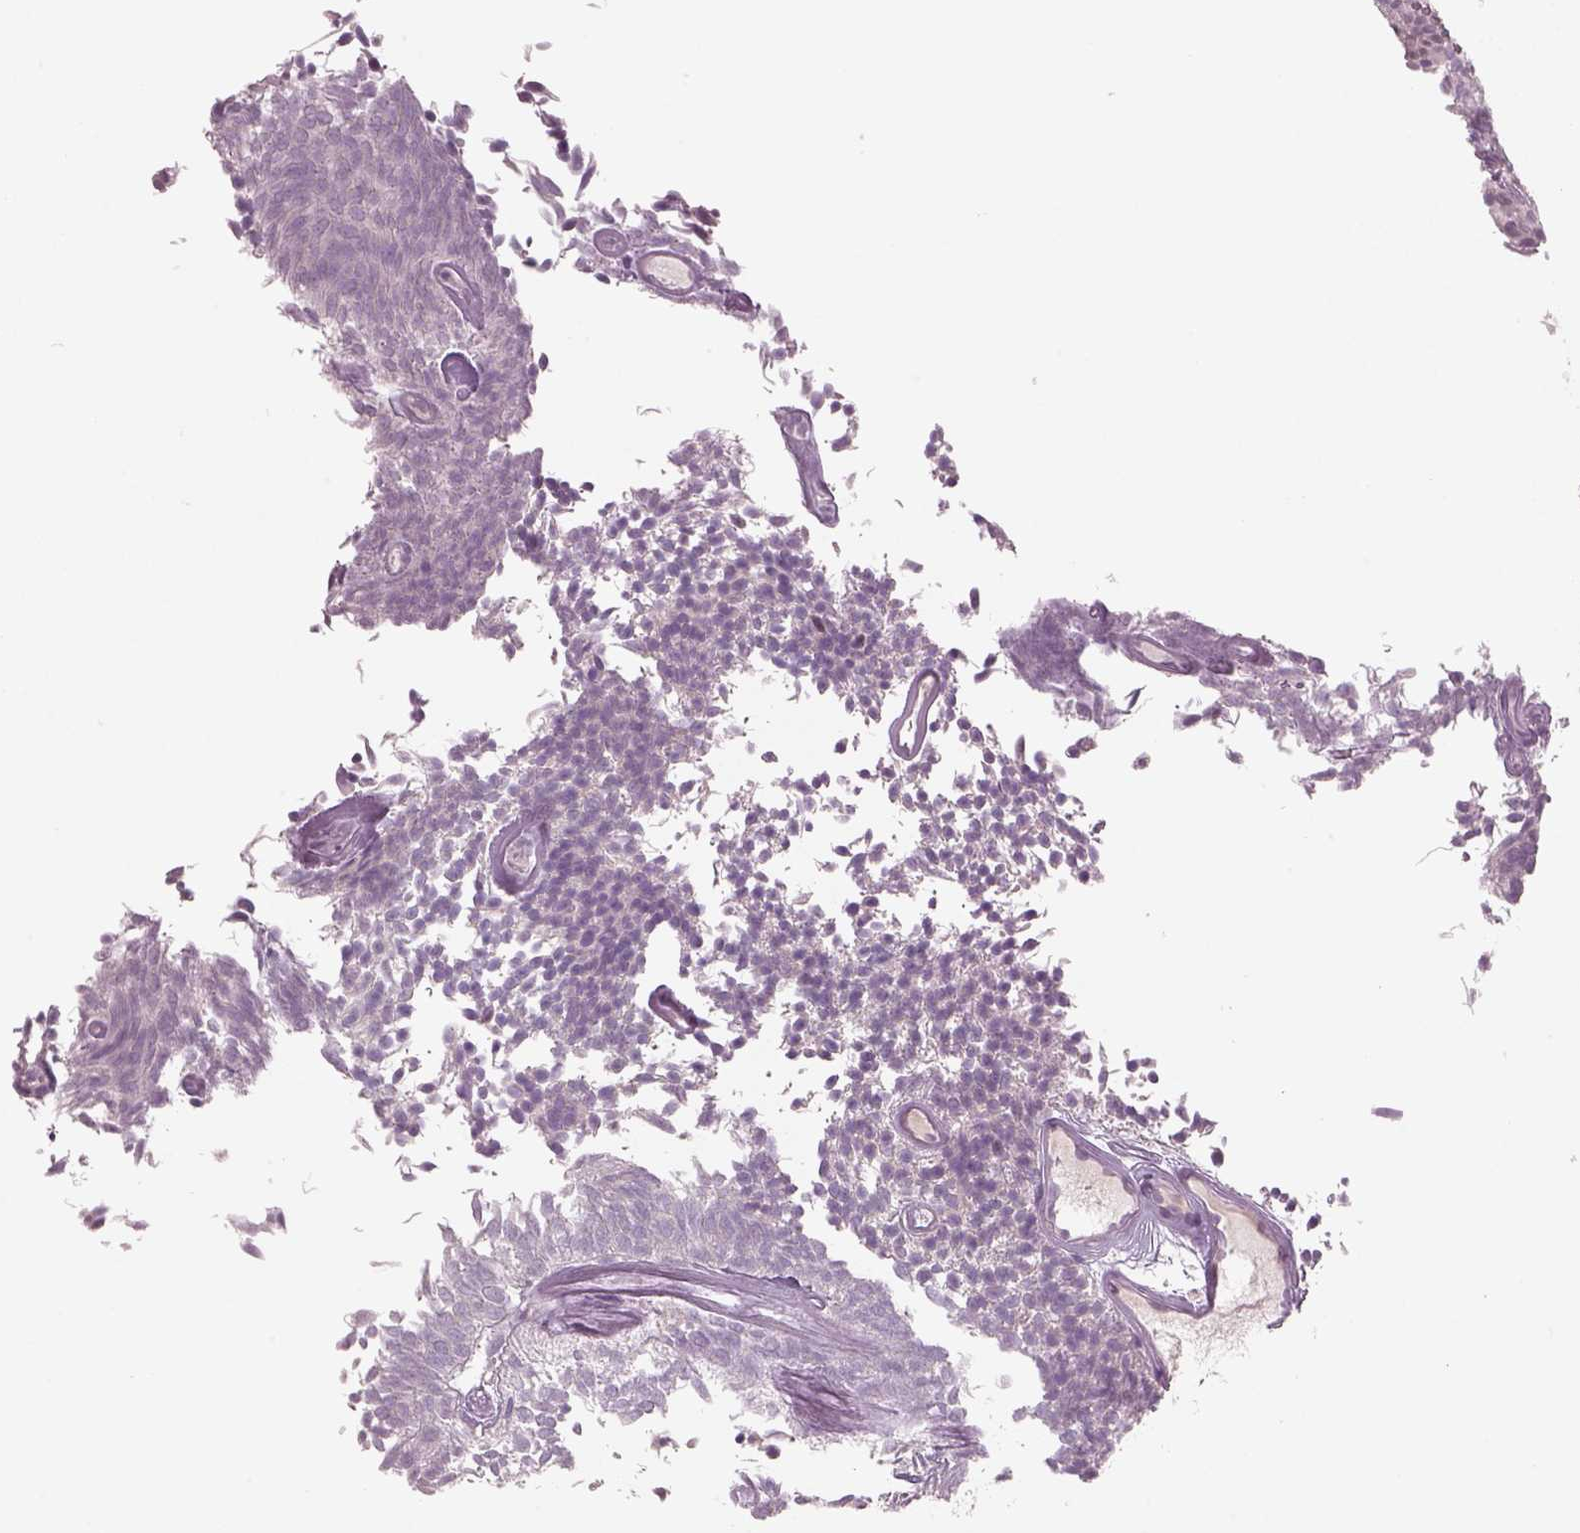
{"staining": {"intensity": "negative", "quantity": "none", "location": "none"}, "tissue": "urothelial cancer", "cell_type": "Tumor cells", "image_type": "cancer", "snomed": [{"axis": "morphology", "description": "Urothelial carcinoma, Low grade"}, {"axis": "topography", "description": "Urinary bladder"}], "caption": "Protein analysis of urothelial cancer exhibits no significant expression in tumor cells.", "gene": "PENK", "patient": {"sex": "male", "age": 77}}